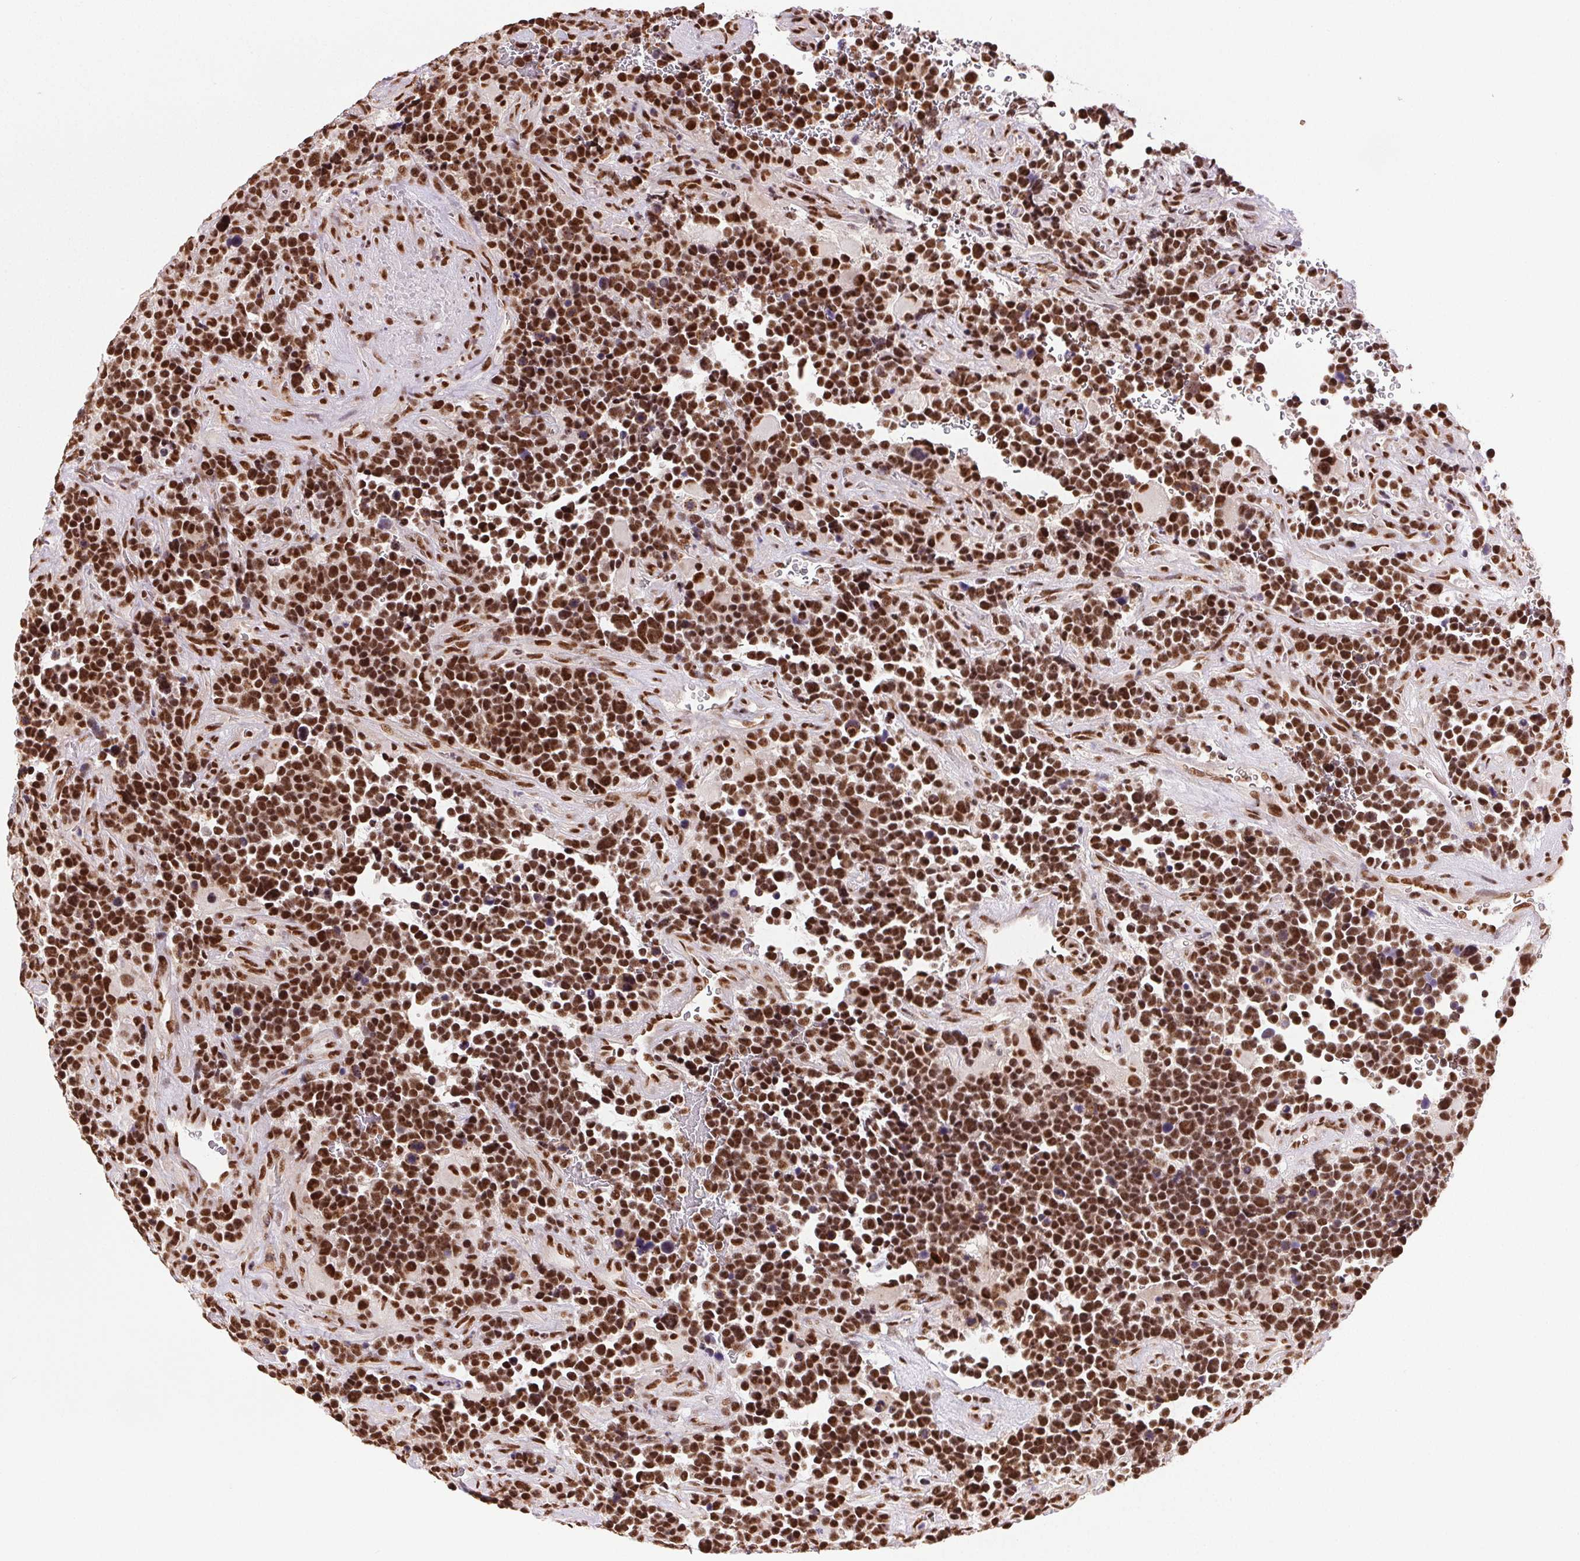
{"staining": {"intensity": "strong", "quantity": ">75%", "location": "nuclear"}, "tissue": "glioma", "cell_type": "Tumor cells", "image_type": "cancer", "snomed": [{"axis": "morphology", "description": "Glioma, malignant, High grade"}, {"axis": "topography", "description": "Brain"}], "caption": "IHC staining of glioma, which displays high levels of strong nuclear staining in approximately >75% of tumor cells indicating strong nuclear protein expression. The staining was performed using DAB (3,3'-diaminobenzidine) (brown) for protein detection and nuclei were counterstained in hematoxylin (blue).", "gene": "IK", "patient": {"sex": "male", "age": 33}}